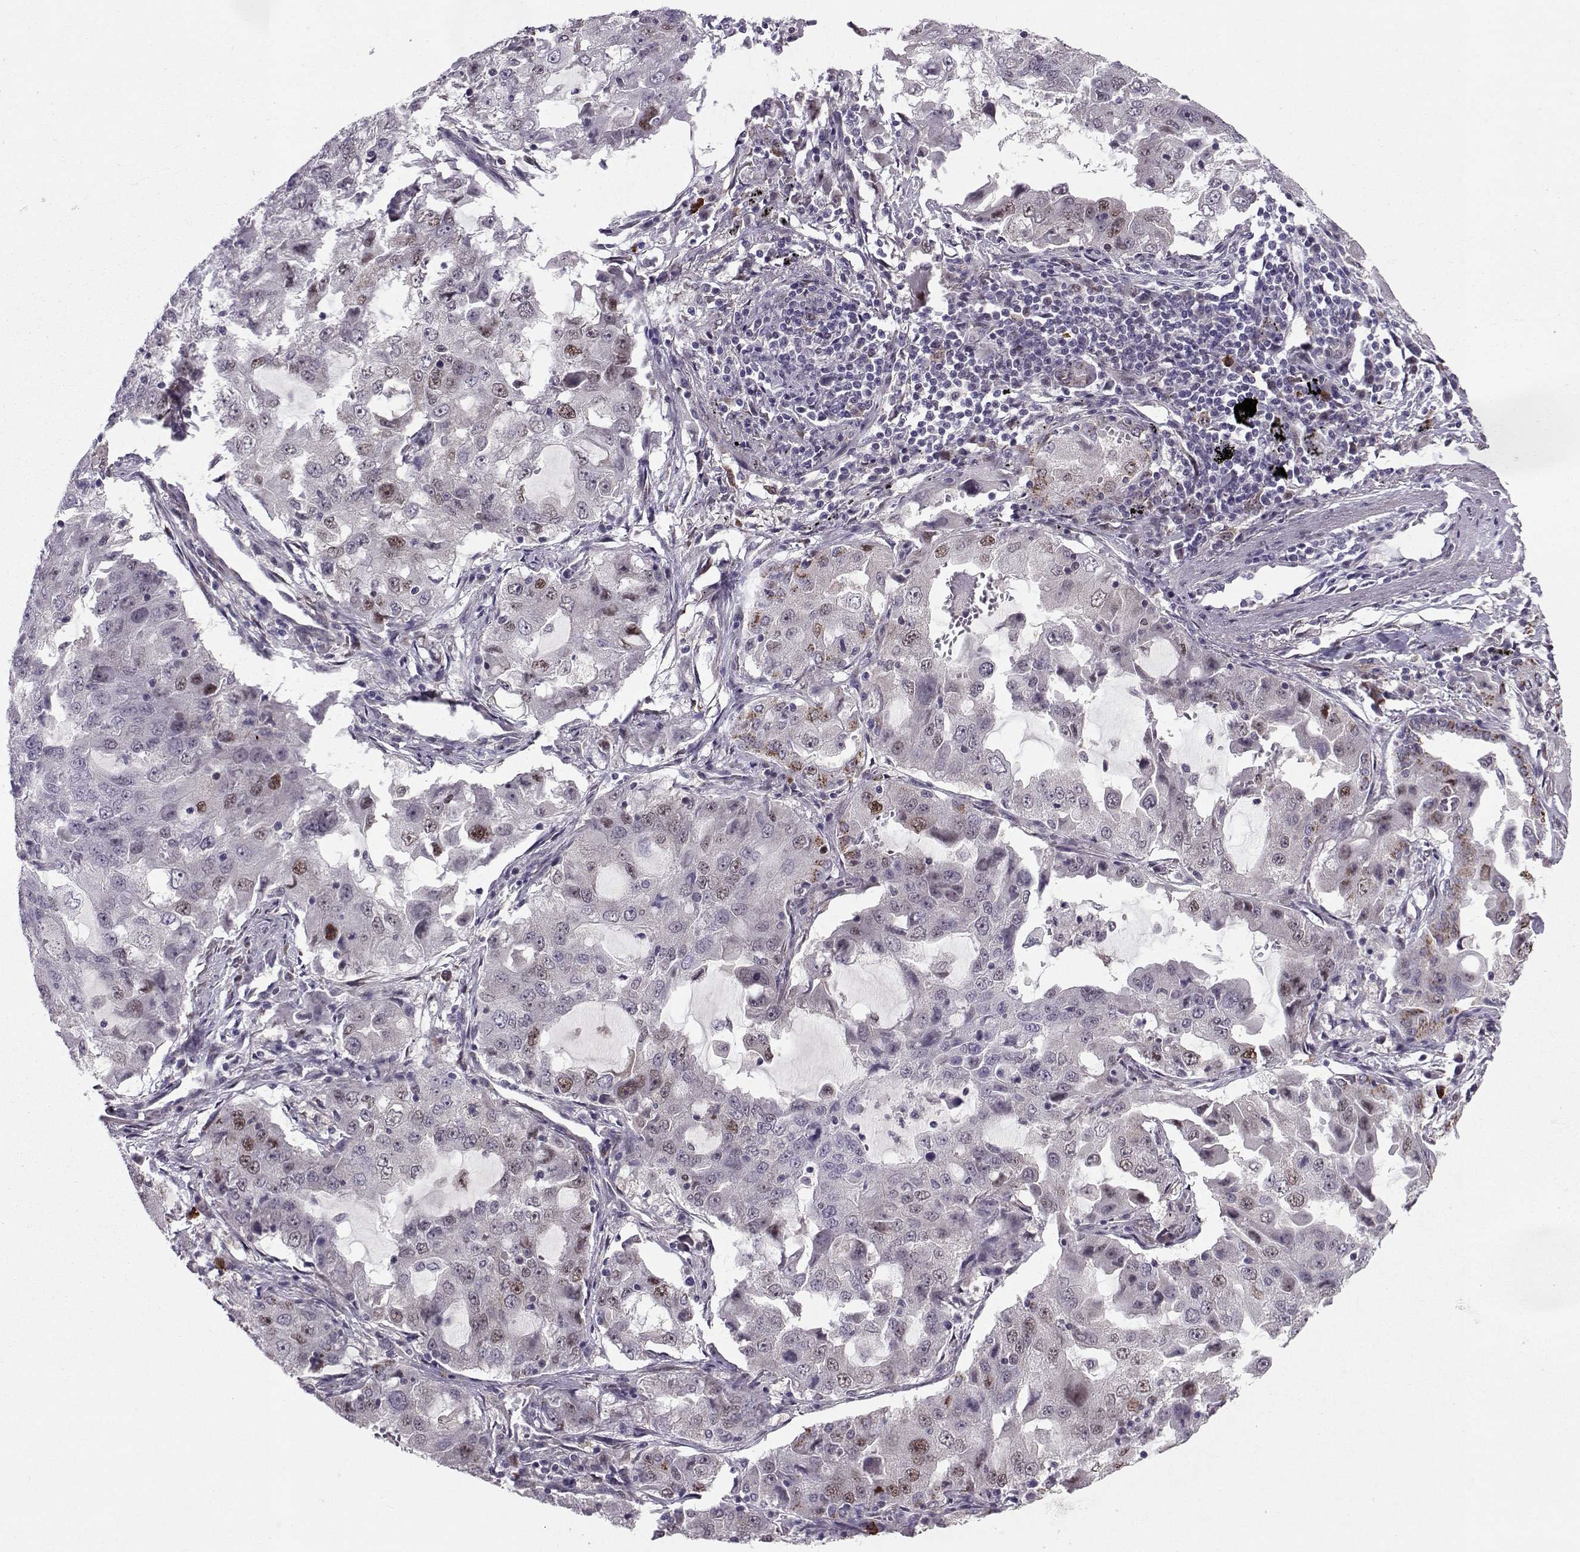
{"staining": {"intensity": "strong", "quantity": "<25%", "location": "nuclear"}, "tissue": "lung cancer", "cell_type": "Tumor cells", "image_type": "cancer", "snomed": [{"axis": "morphology", "description": "Adenocarcinoma, NOS"}, {"axis": "topography", "description": "Lung"}], "caption": "Strong nuclear protein expression is present in about <25% of tumor cells in lung cancer. (Stains: DAB (3,3'-diaminobenzidine) in brown, nuclei in blue, Microscopy: brightfield microscopy at high magnification).", "gene": "CDK4", "patient": {"sex": "female", "age": 61}}